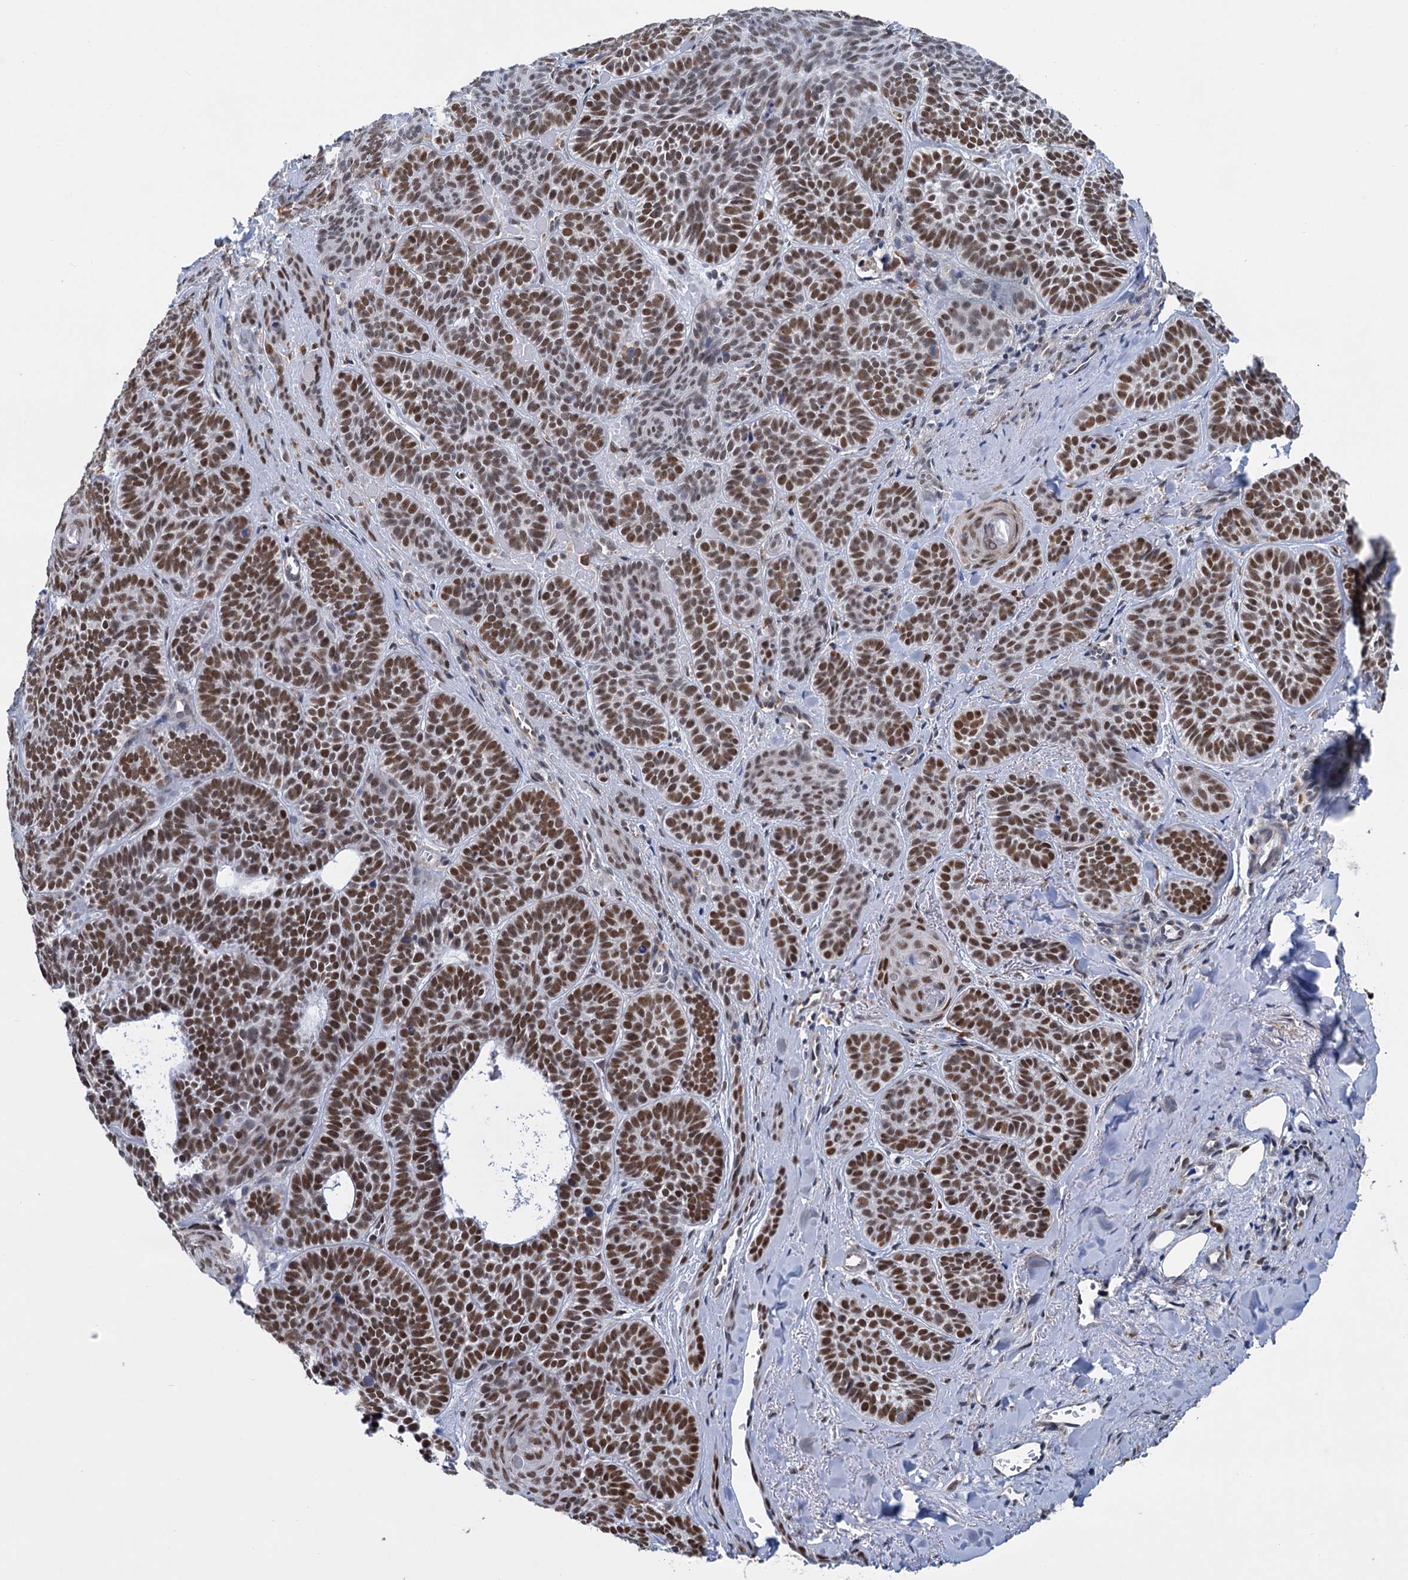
{"staining": {"intensity": "strong", "quantity": ">75%", "location": "nuclear"}, "tissue": "skin cancer", "cell_type": "Tumor cells", "image_type": "cancer", "snomed": [{"axis": "morphology", "description": "Basal cell carcinoma"}, {"axis": "topography", "description": "Skin"}], "caption": "About >75% of tumor cells in basal cell carcinoma (skin) display strong nuclear protein positivity as visualized by brown immunohistochemical staining.", "gene": "MORN3", "patient": {"sex": "male", "age": 85}}